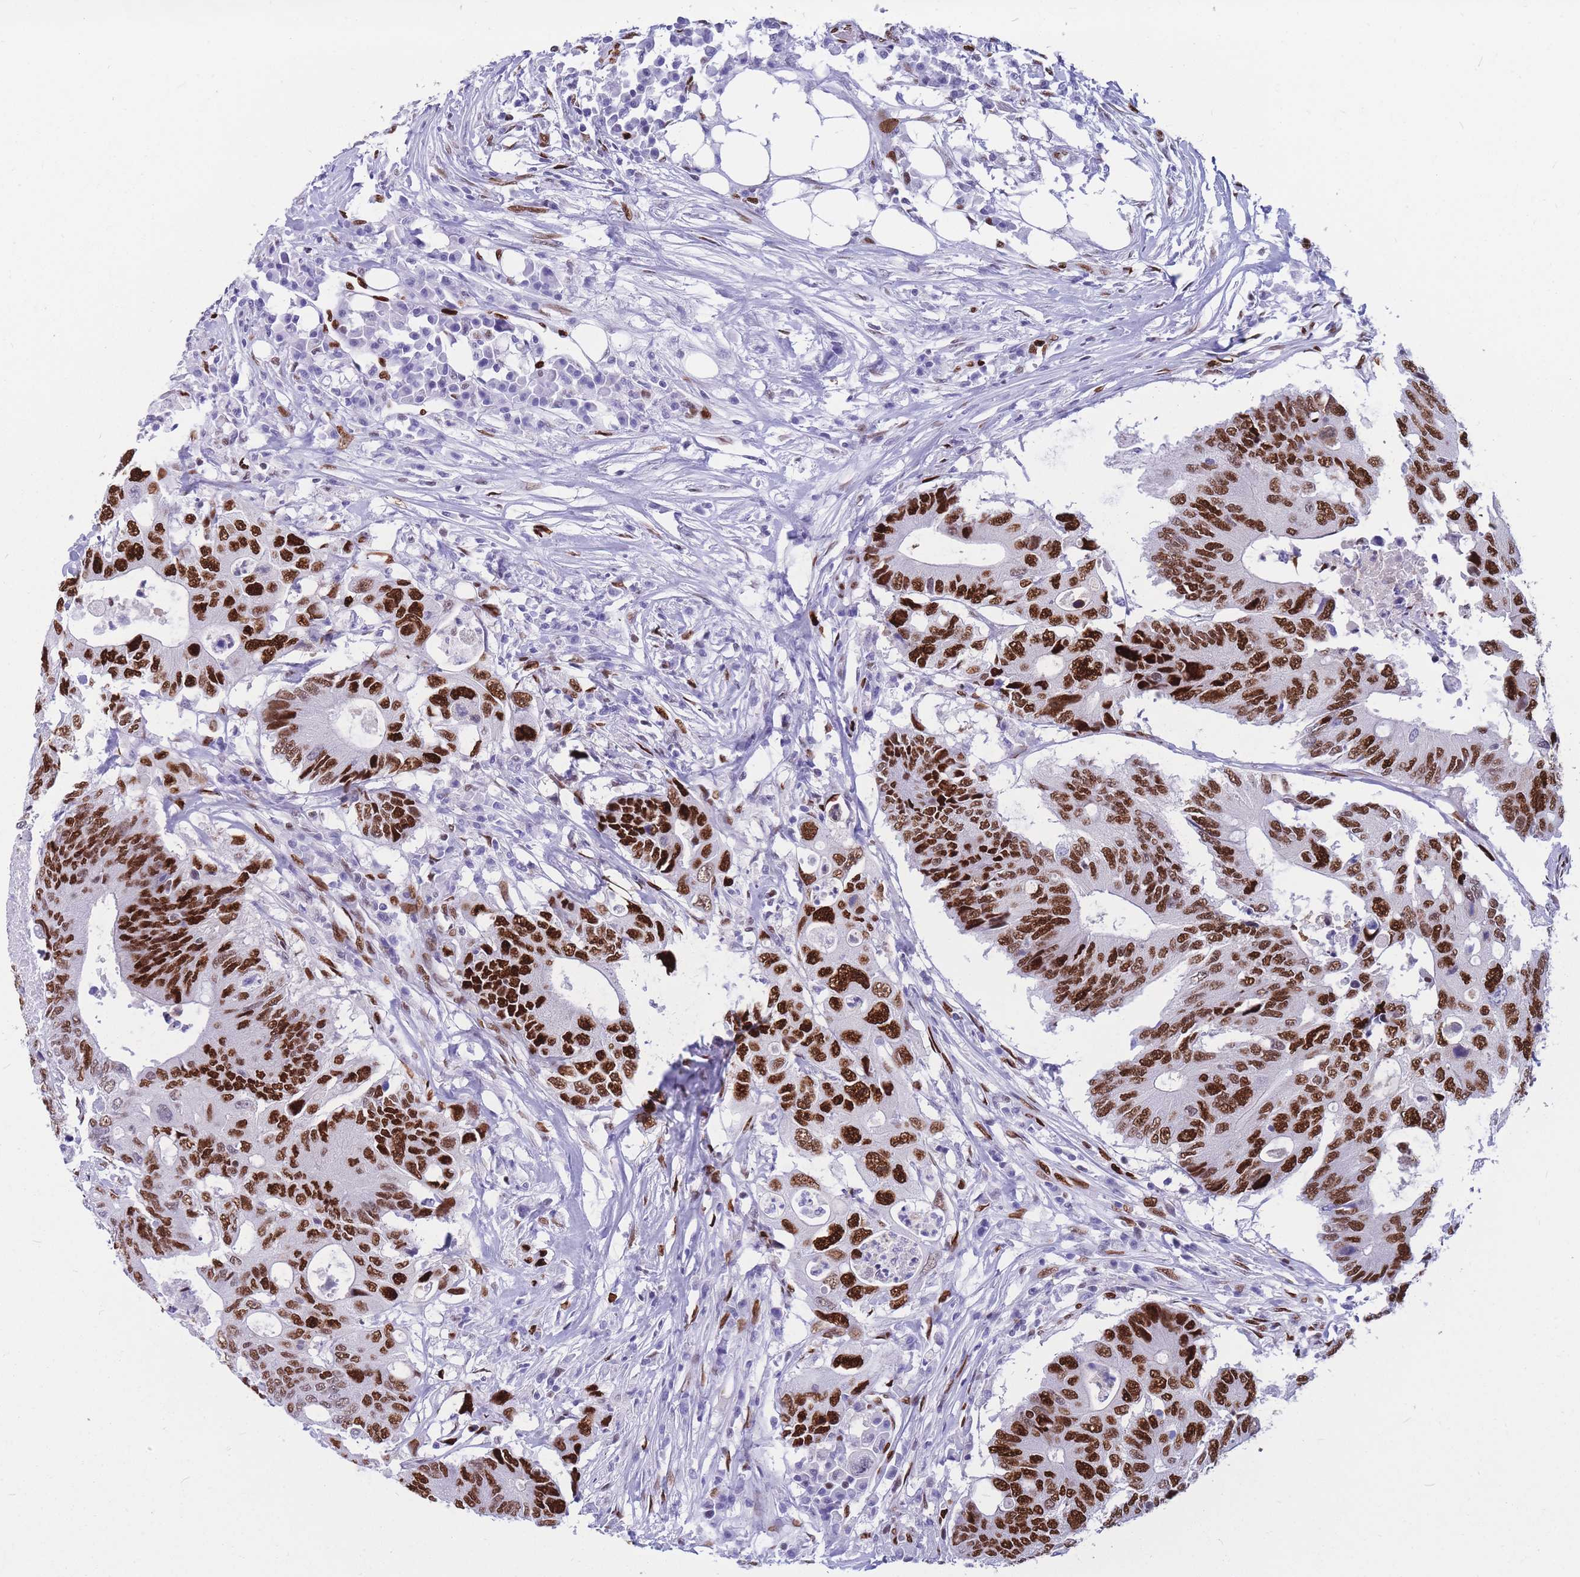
{"staining": {"intensity": "strong", "quantity": ">75%", "location": "nuclear"}, "tissue": "colorectal cancer", "cell_type": "Tumor cells", "image_type": "cancer", "snomed": [{"axis": "morphology", "description": "Adenocarcinoma, NOS"}, {"axis": "topography", "description": "Colon"}], "caption": "A high-resolution micrograph shows immunohistochemistry (IHC) staining of adenocarcinoma (colorectal), which reveals strong nuclear staining in approximately >75% of tumor cells. (DAB (3,3'-diaminobenzidine) IHC, brown staining for protein, blue staining for nuclei).", "gene": "NASP", "patient": {"sex": "male", "age": 71}}